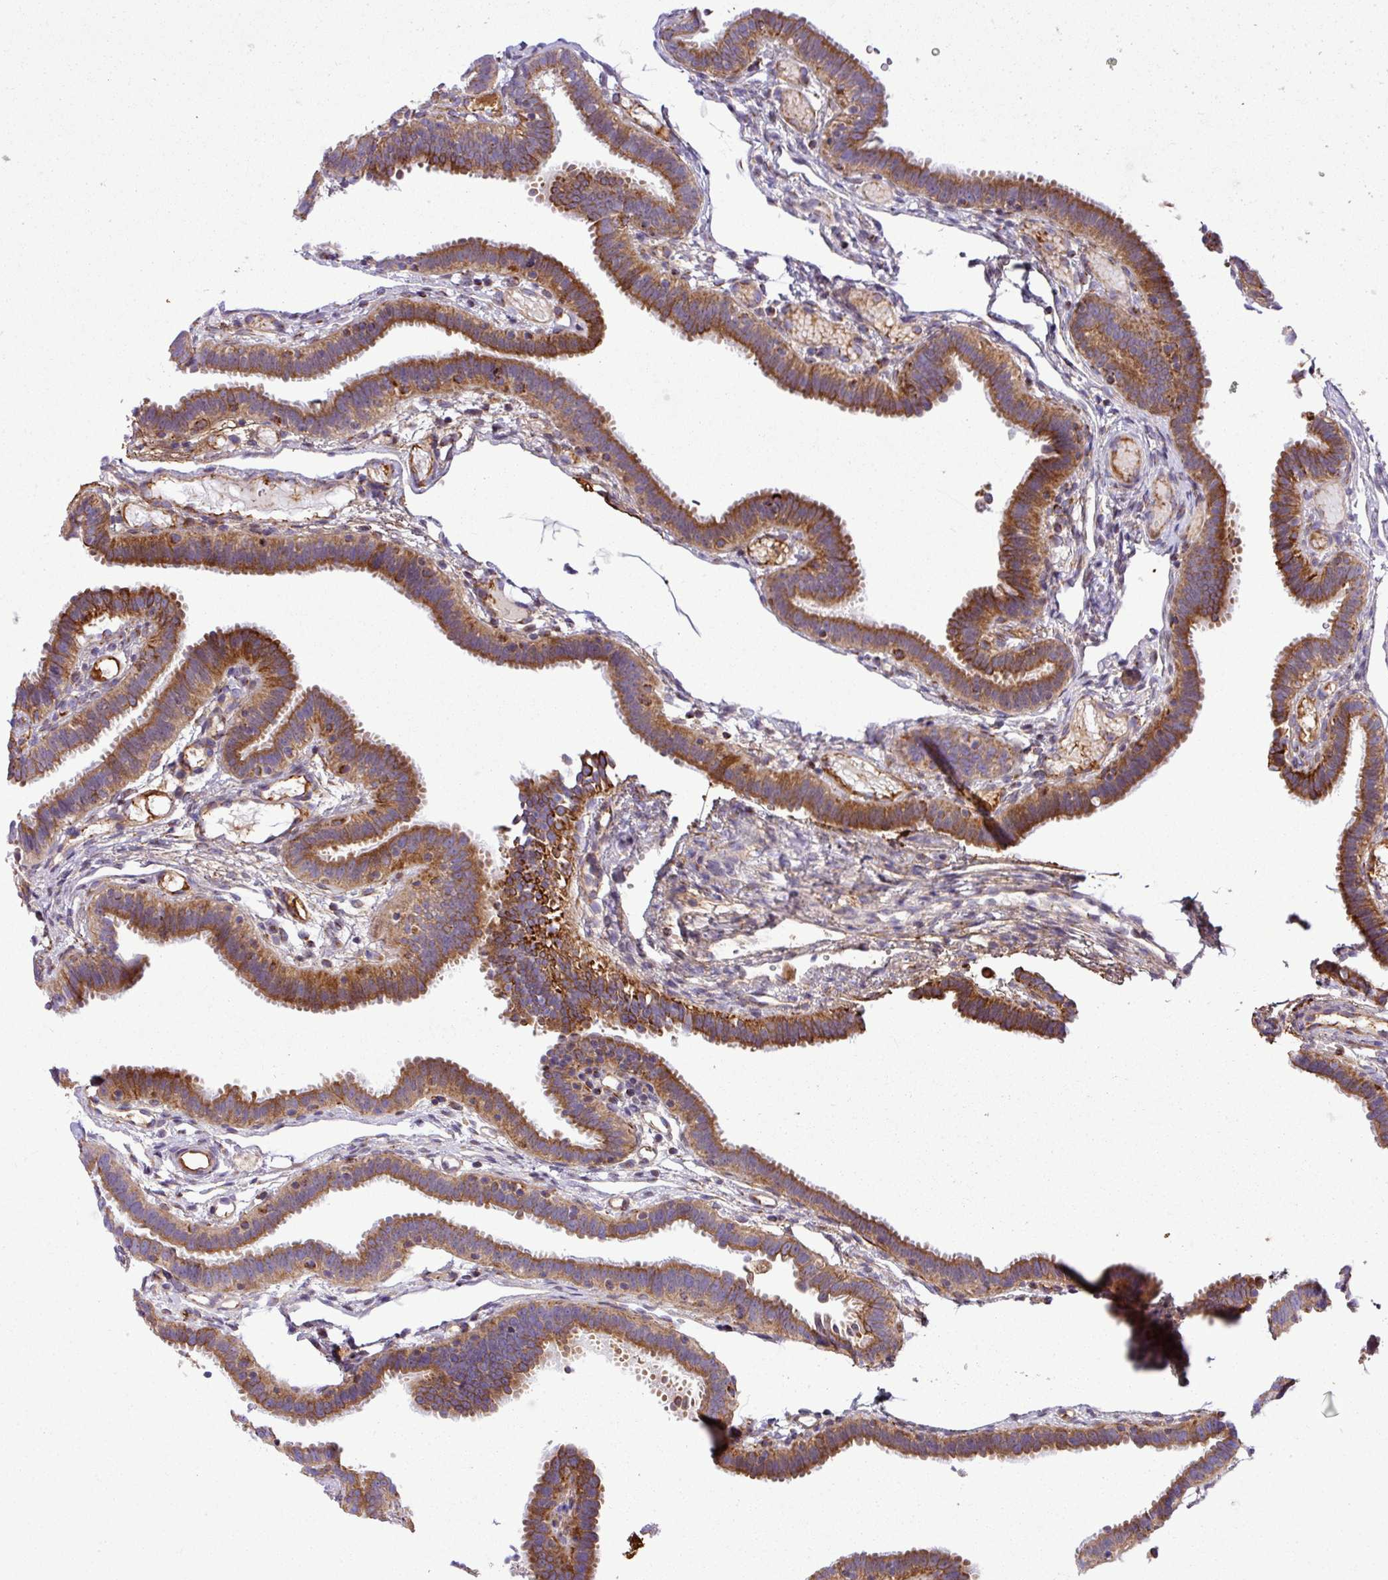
{"staining": {"intensity": "moderate", "quantity": ">75%", "location": "cytoplasmic/membranous"}, "tissue": "fallopian tube", "cell_type": "Glandular cells", "image_type": "normal", "snomed": [{"axis": "morphology", "description": "Normal tissue, NOS"}, {"axis": "topography", "description": "Fallopian tube"}], "caption": "Protein expression analysis of unremarkable human fallopian tube reveals moderate cytoplasmic/membranous staining in about >75% of glandular cells.", "gene": "ZNF569", "patient": {"sex": "female", "age": 37}}